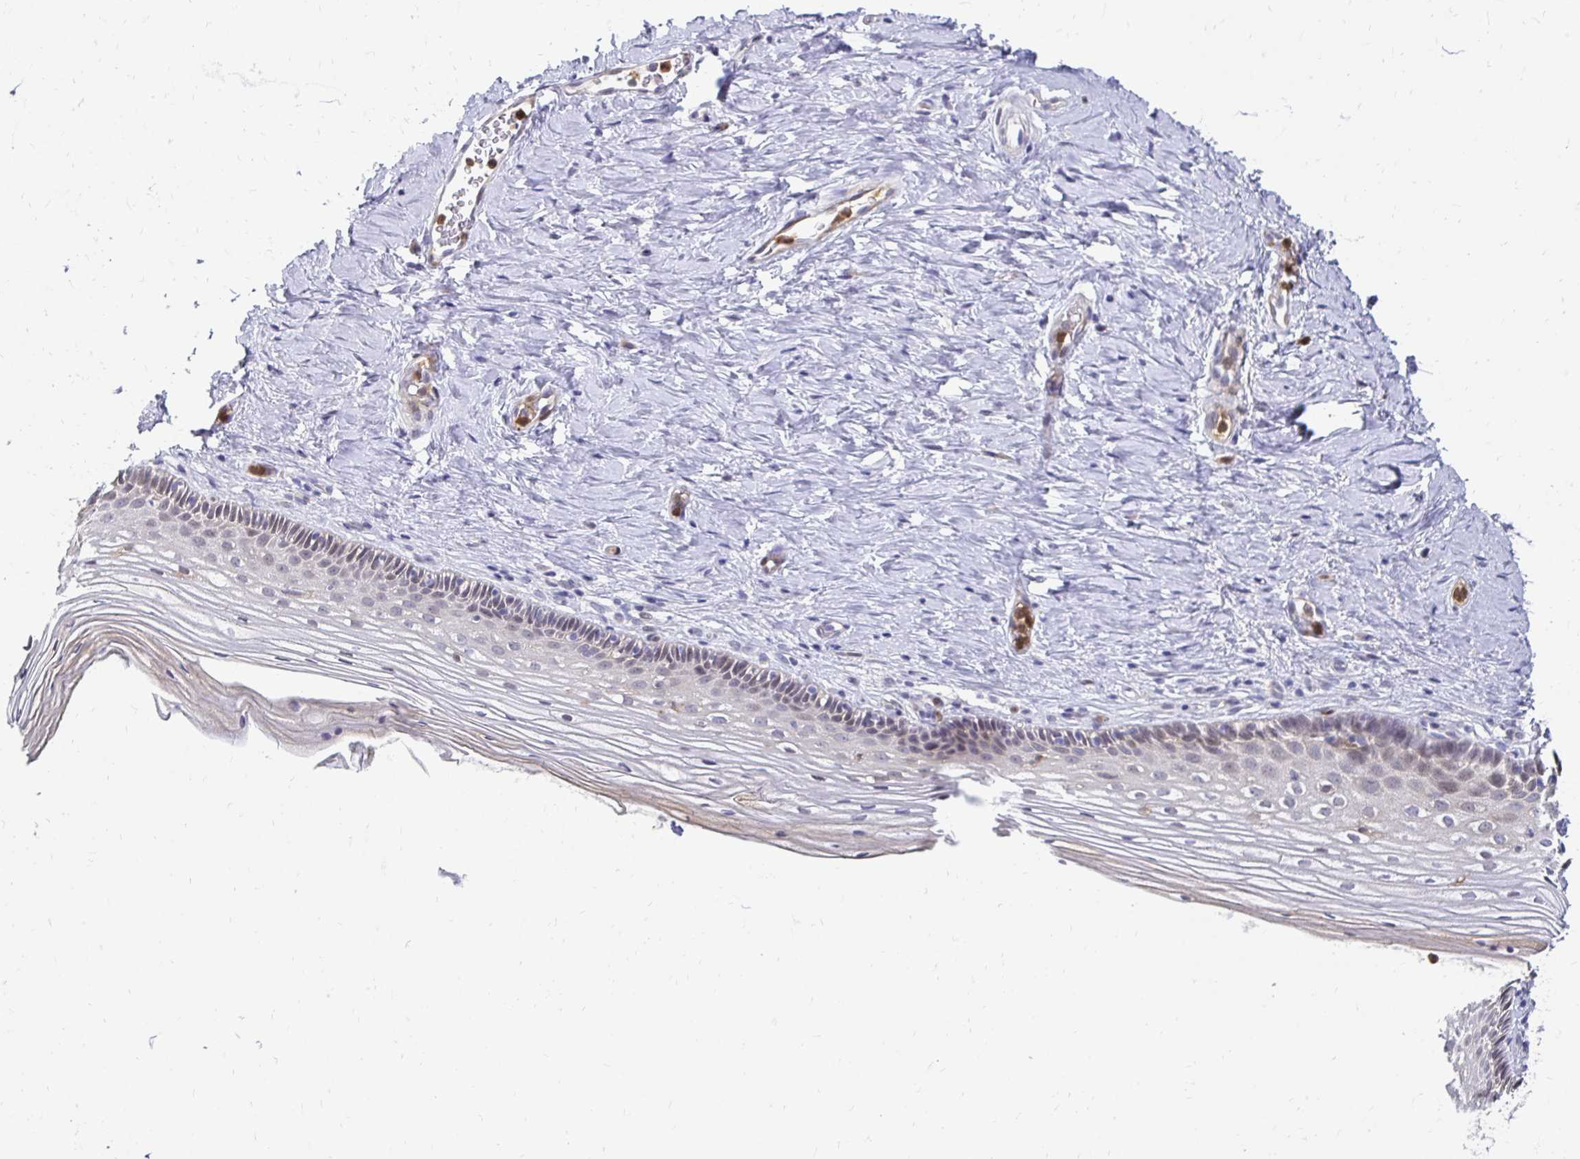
{"staining": {"intensity": "negative", "quantity": "none", "location": "none"}, "tissue": "vagina", "cell_type": "Squamous epithelial cells", "image_type": "normal", "snomed": [{"axis": "morphology", "description": "Normal tissue, NOS"}, {"axis": "topography", "description": "Vagina"}], "caption": "Vagina stained for a protein using immunohistochemistry displays no expression squamous epithelial cells.", "gene": "PADI2", "patient": {"sex": "female", "age": 45}}